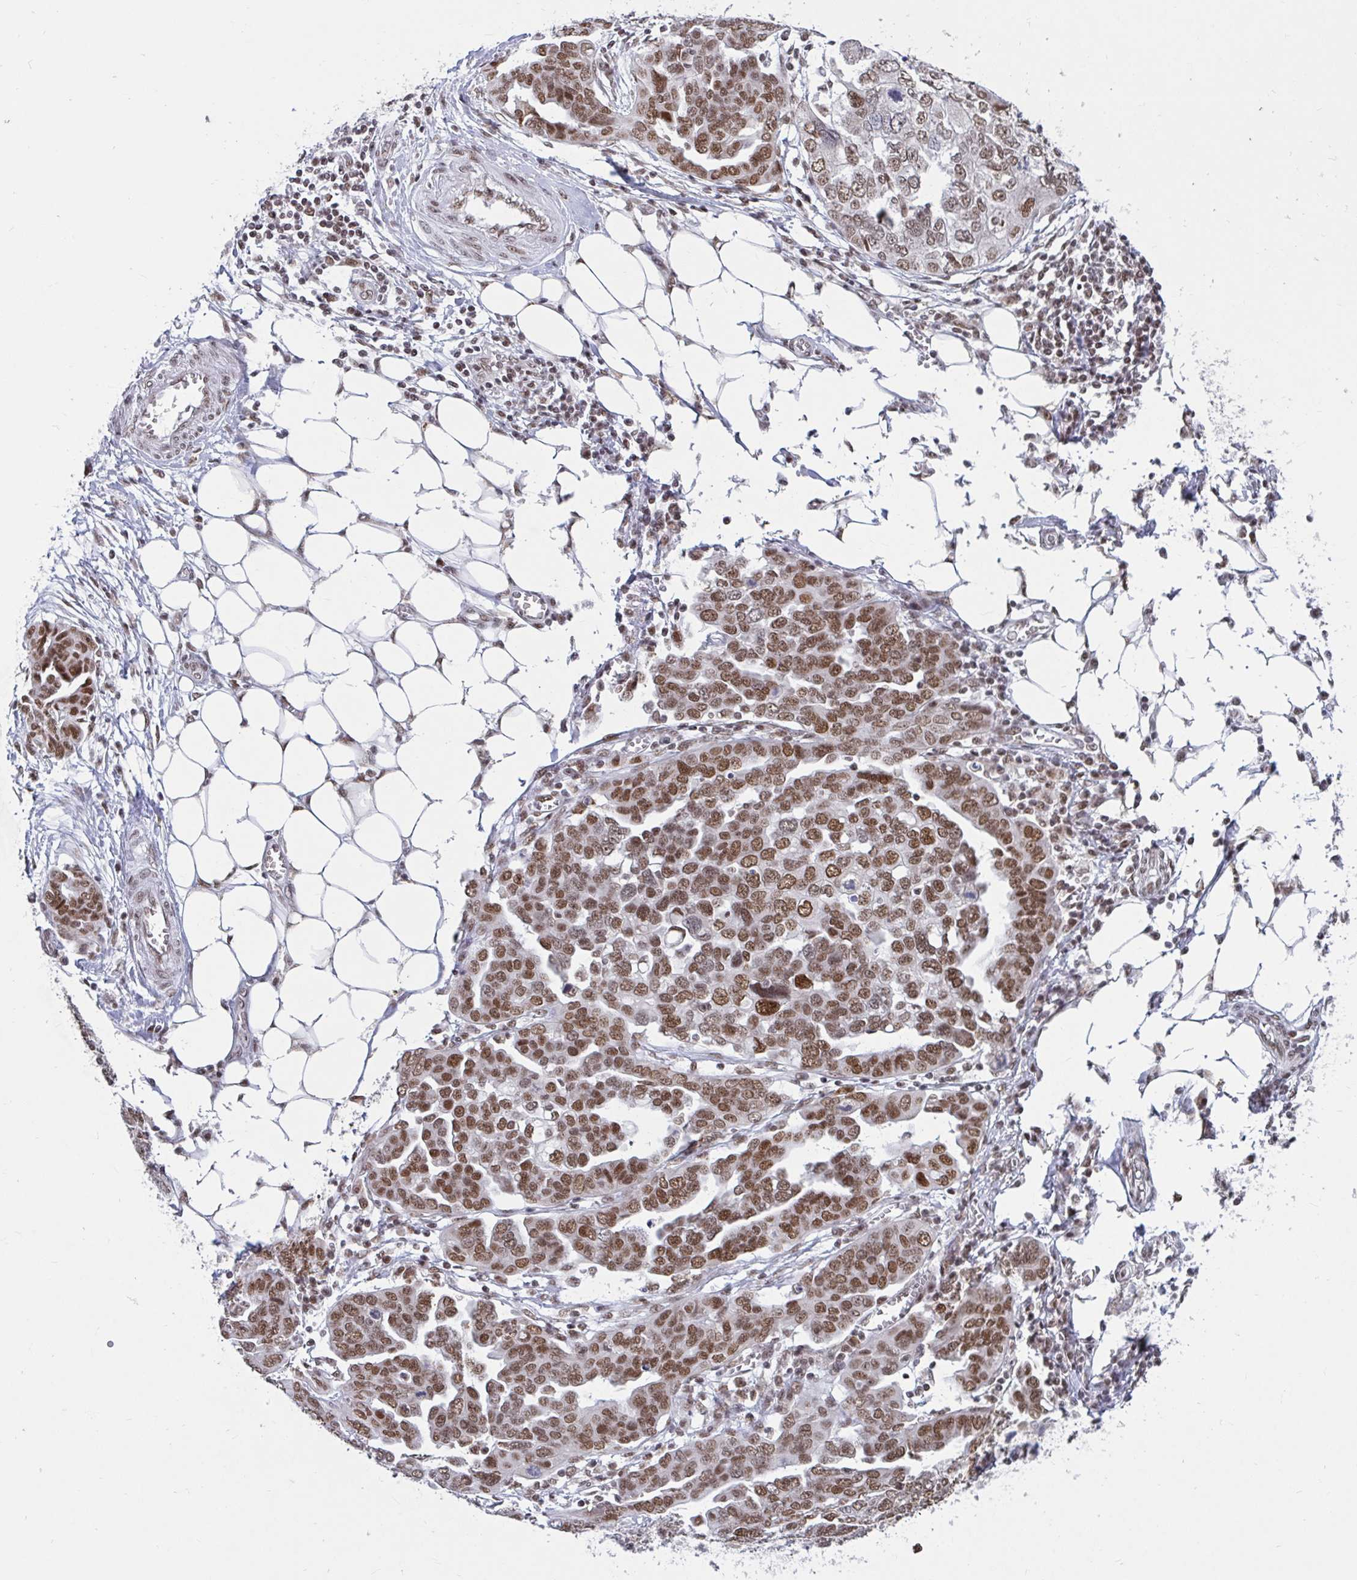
{"staining": {"intensity": "moderate", "quantity": ">75%", "location": "nuclear"}, "tissue": "ovarian cancer", "cell_type": "Tumor cells", "image_type": "cancer", "snomed": [{"axis": "morphology", "description": "Cystadenocarcinoma, serous, NOS"}, {"axis": "topography", "description": "Ovary"}], "caption": "Immunohistochemistry (DAB (3,3'-diaminobenzidine)) staining of human ovarian cancer (serous cystadenocarcinoma) exhibits moderate nuclear protein positivity in approximately >75% of tumor cells. Using DAB (3,3'-diaminobenzidine) (brown) and hematoxylin (blue) stains, captured at high magnification using brightfield microscopy.", "gene": "PHF10", "patient": {"sex": "female", "age": 59}}